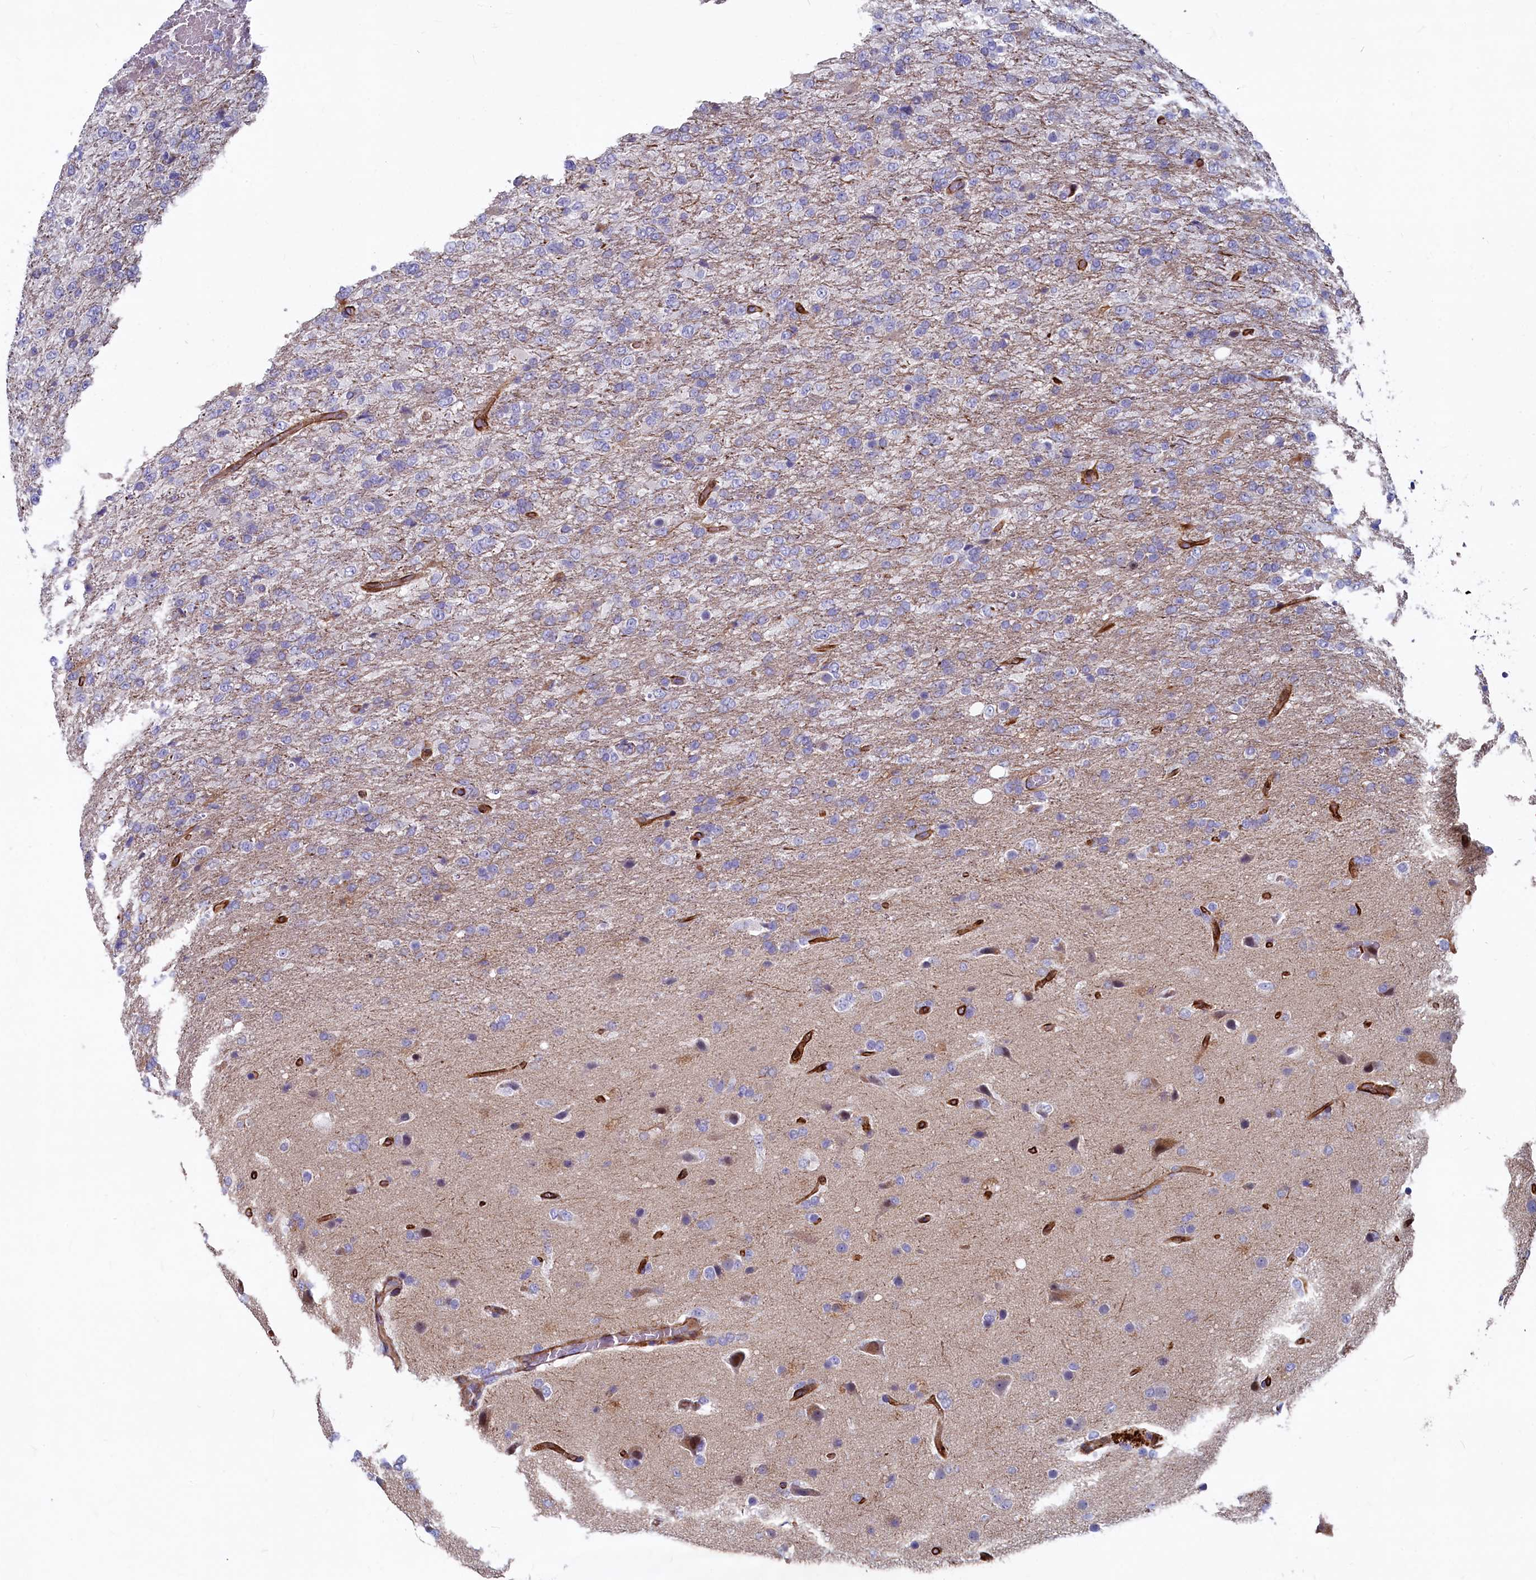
{"staining": {"intensity": "negative", "quantity": "none", "location": "none"}, "tissue": "glioma", "cell_type": "Tumor cells", "image_type": "cancer", "snomed": [{"axis": "morphology", "description": "Glioma, malignant, High grade"}, {"axis": "topography", "description": "Brain"}], "caption": "Malignant glioma (high-grade) stained for a protein using immunohistochemistry demonstrates no expression tumor cells.", "gene": "ASXL3", "patient": {"sex": "female", "age": 74}}